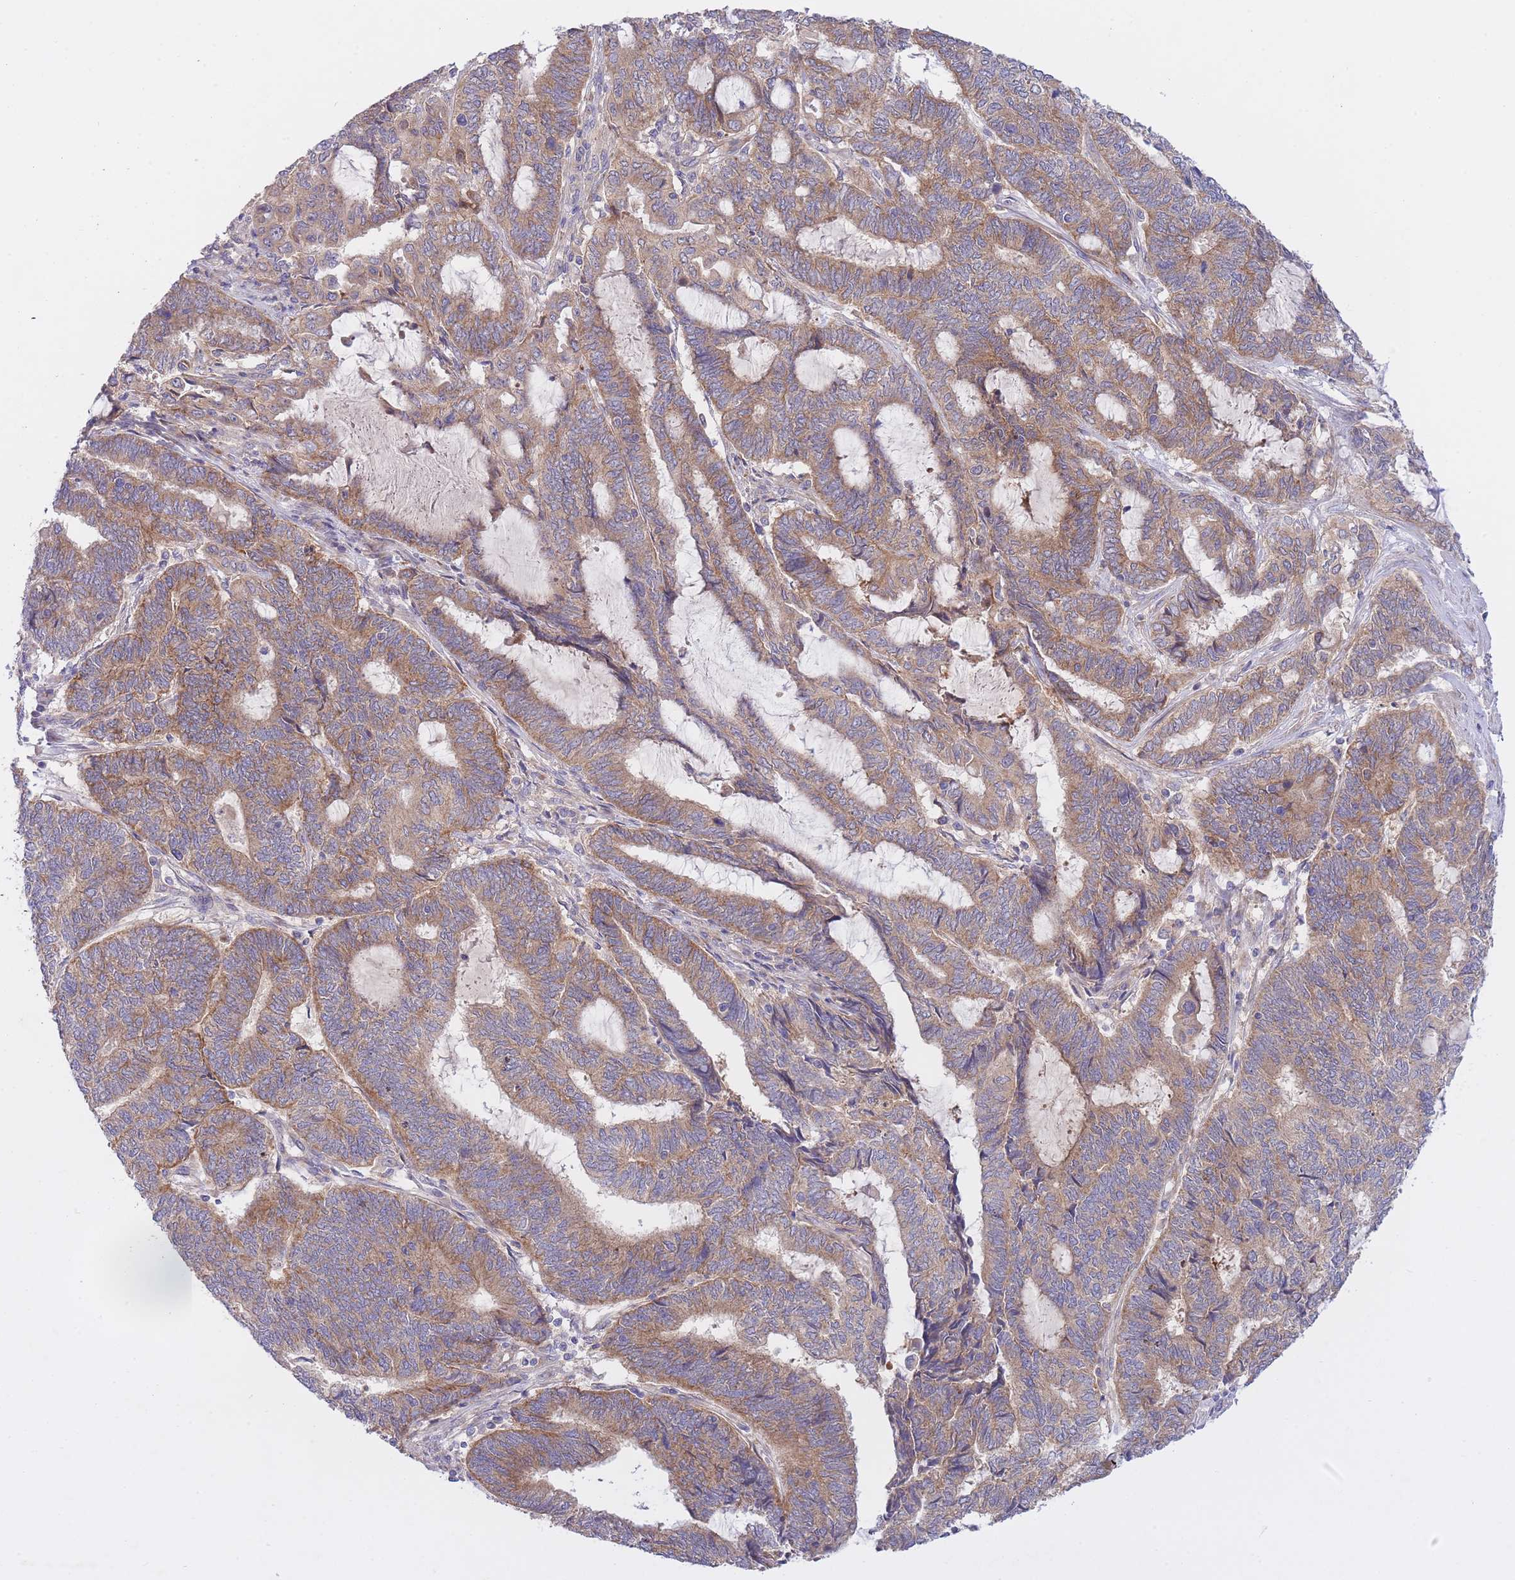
{"staining": {"intensity": "moderate", "quantity": ">75%", "location": "cytoplasmic/membranous"}, "tissue": "endometrial cancer", "cell_type": "Tumor cells", "image_type": "cancer", "snomed": [{"axis": "morphology", "description": "Adenocarcinoma, NOS"}, {"axis": "topography", "description": "Uterus"}, {"axis": "topography", "description": "Endometrium"}], "caption": "A high-resolution histopathology image shows immunohistochemistry (IHC) staining of endometrial cancer (adenocarcinoma), which reveals moderate cytoplasmic/membranous positivity in approximately >75% of tumor cells.", "gene": "CHAC1", "patient": {"sex": "female", "age": 70}}